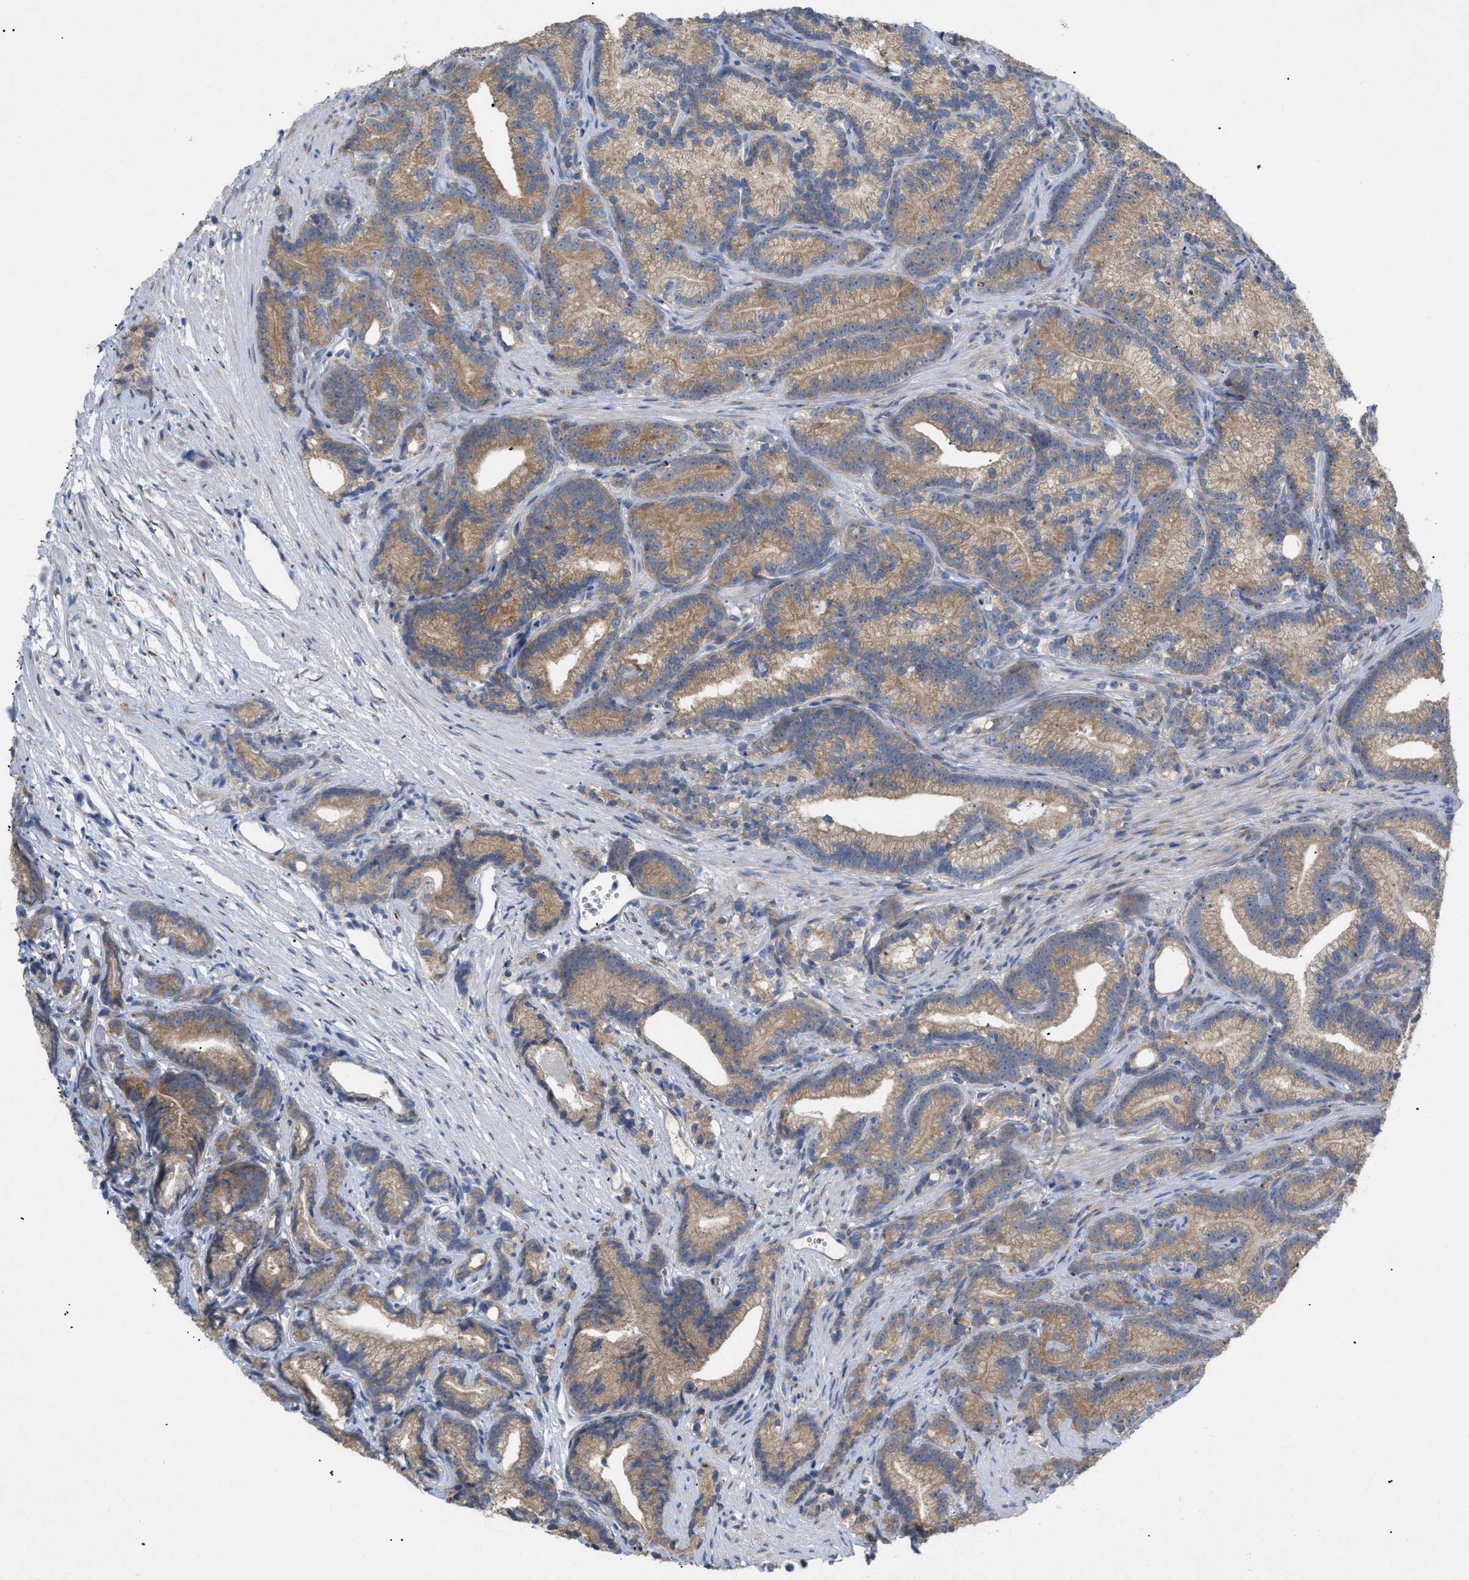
{"staining": {"intensity": "moderate", "quantity": ">75%", "location": "cytoplasmic/membranous"}, "tissue": "prostate cancer", "cell_type": "Tumor cells", "image_type": "cancer", "snomed": [{"axis": "morphology", "description": "Adenocarcinoma, Low grade"}, {"axis": "topography", "description": "Prostate"}], "caption": "Prostate low-grade adenocarcinoma stained with immunohistochemistry shows moderate cytoplasmic/membranous expression in about >75% of tumor cells. The staining is performed using DAB (3,3'-diaminobenzidine) brown chromogen to label protein expression. The nuclei are counter-stained blue using hematoxylin.", "gene": "SLC50A1", "patient": {"sex": "male", "age": 89}}